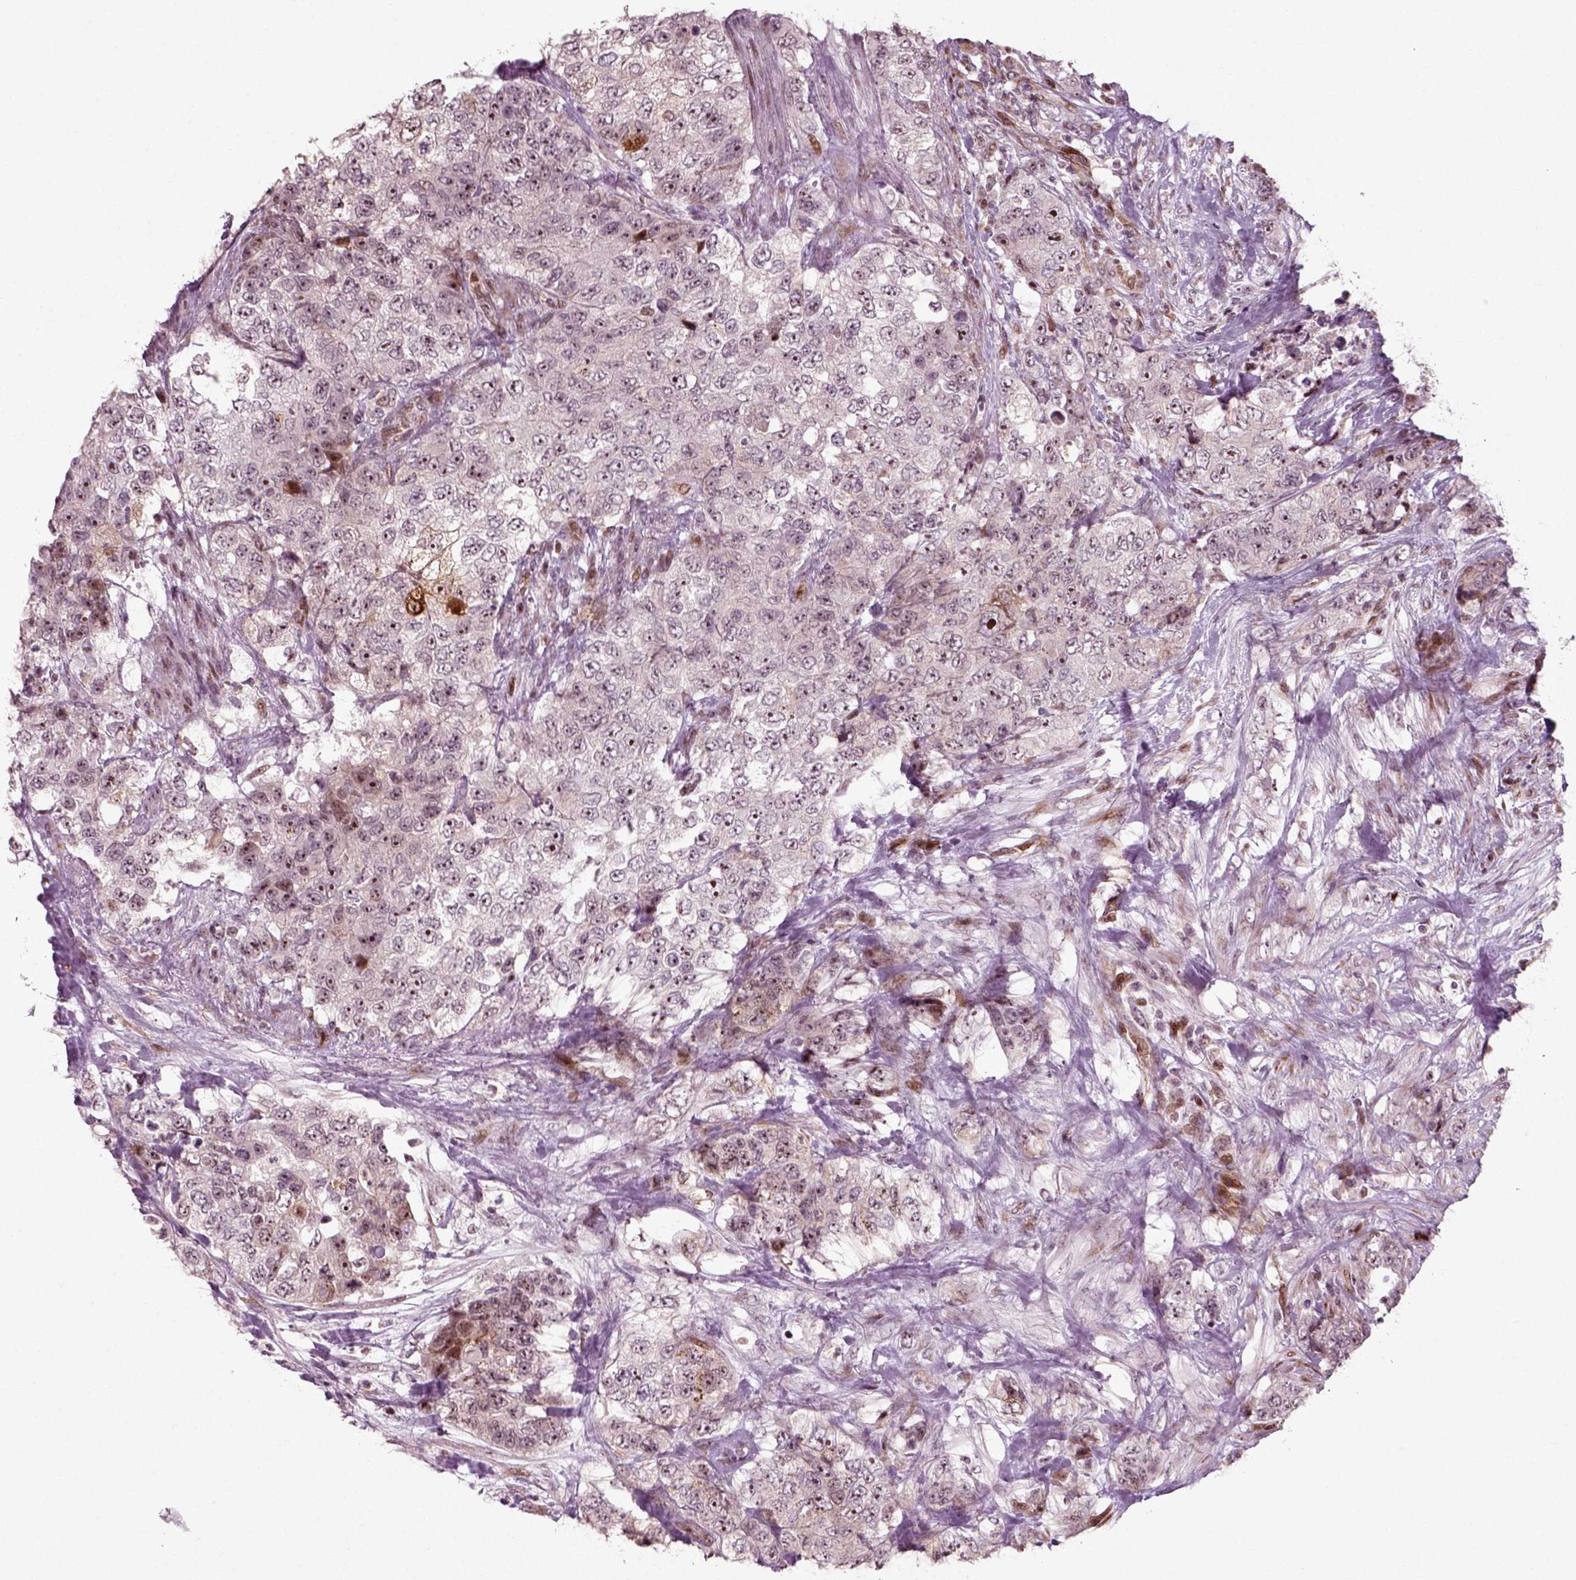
{"staining": {"intensity": "negative", "quantity": "none", "location": "none"}, "tissue": "urothelial cancer", "cell_type": "Tumor cells", "image_type": "cancer", "snomed": [{"axis": "morphology", "description": "Urothelial carcinoma, High grade"}, {"axis": "topography", "description": "Urinary bladder"}], "caption": "Immunohistochemistry (IHC) histopathology image of urothelial carcinoma (high-grade) stained for a protein (brown), which reveals no positivity in tumor cells.", "gene": "CDC14A", "patient": {"sex": "female", "age": 78}}